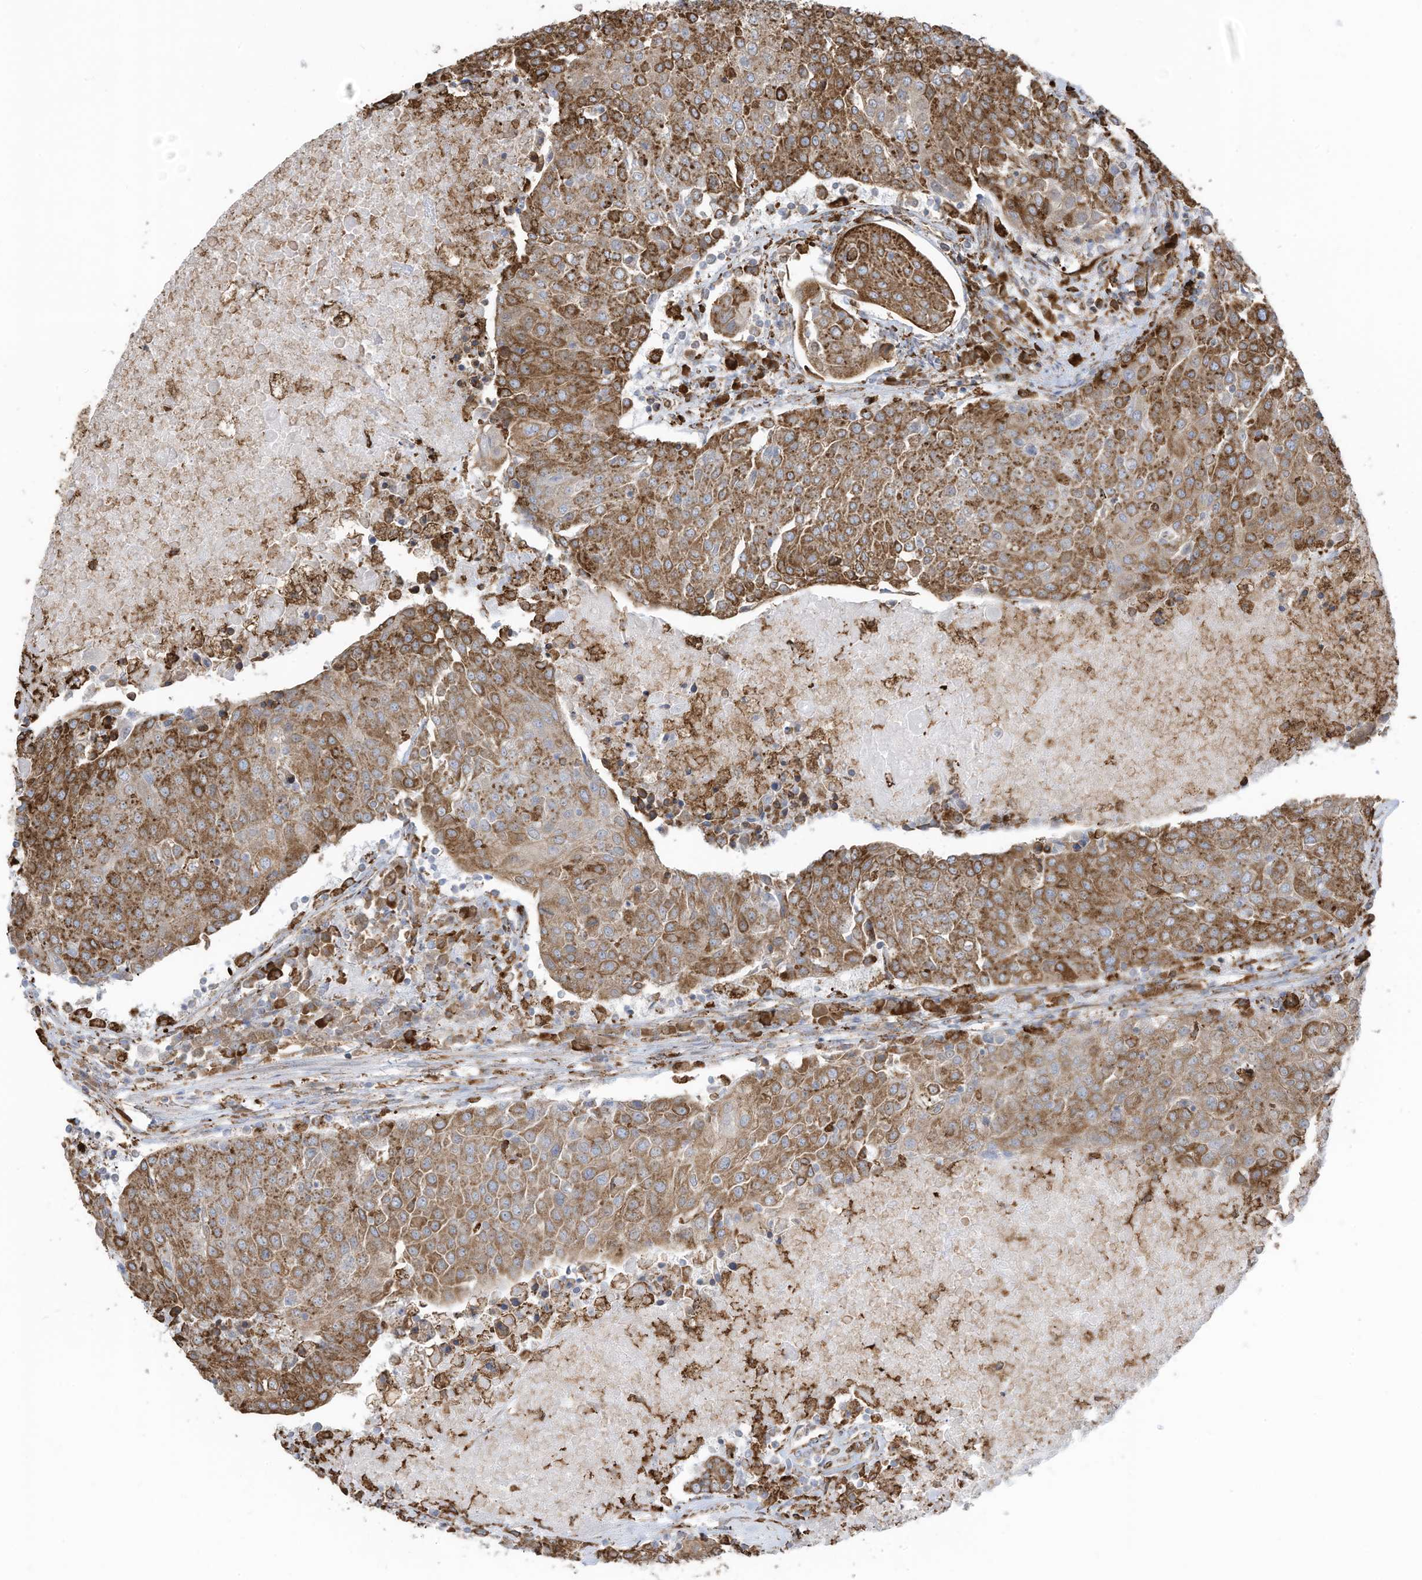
{"staining": {"intensity": "moderate", "quantity": ">75%", "location": "cytoplasmic/membranous"}, "tissue": "urothelial cancer", "cell_type": "Tumor cells", "image_type": "cancer", "snomed": [{"axis": "morphology", "description": "Urothelial carcinoma, High grade"}, {"axis": "topography", "description": "Urinary bladder"}], "caption": "Immunohistochemical staining of human urothelial carcinoma (high-grade) displays medium levels of moderate cytoplasmic/membranous protein staining in approximately >75% of tumor cells. Ihc stains the protein of interest in brown and the nuclei are stained blue.", "gene": "ZNF354C", "patient": {"sex": "female", "age": 85}}